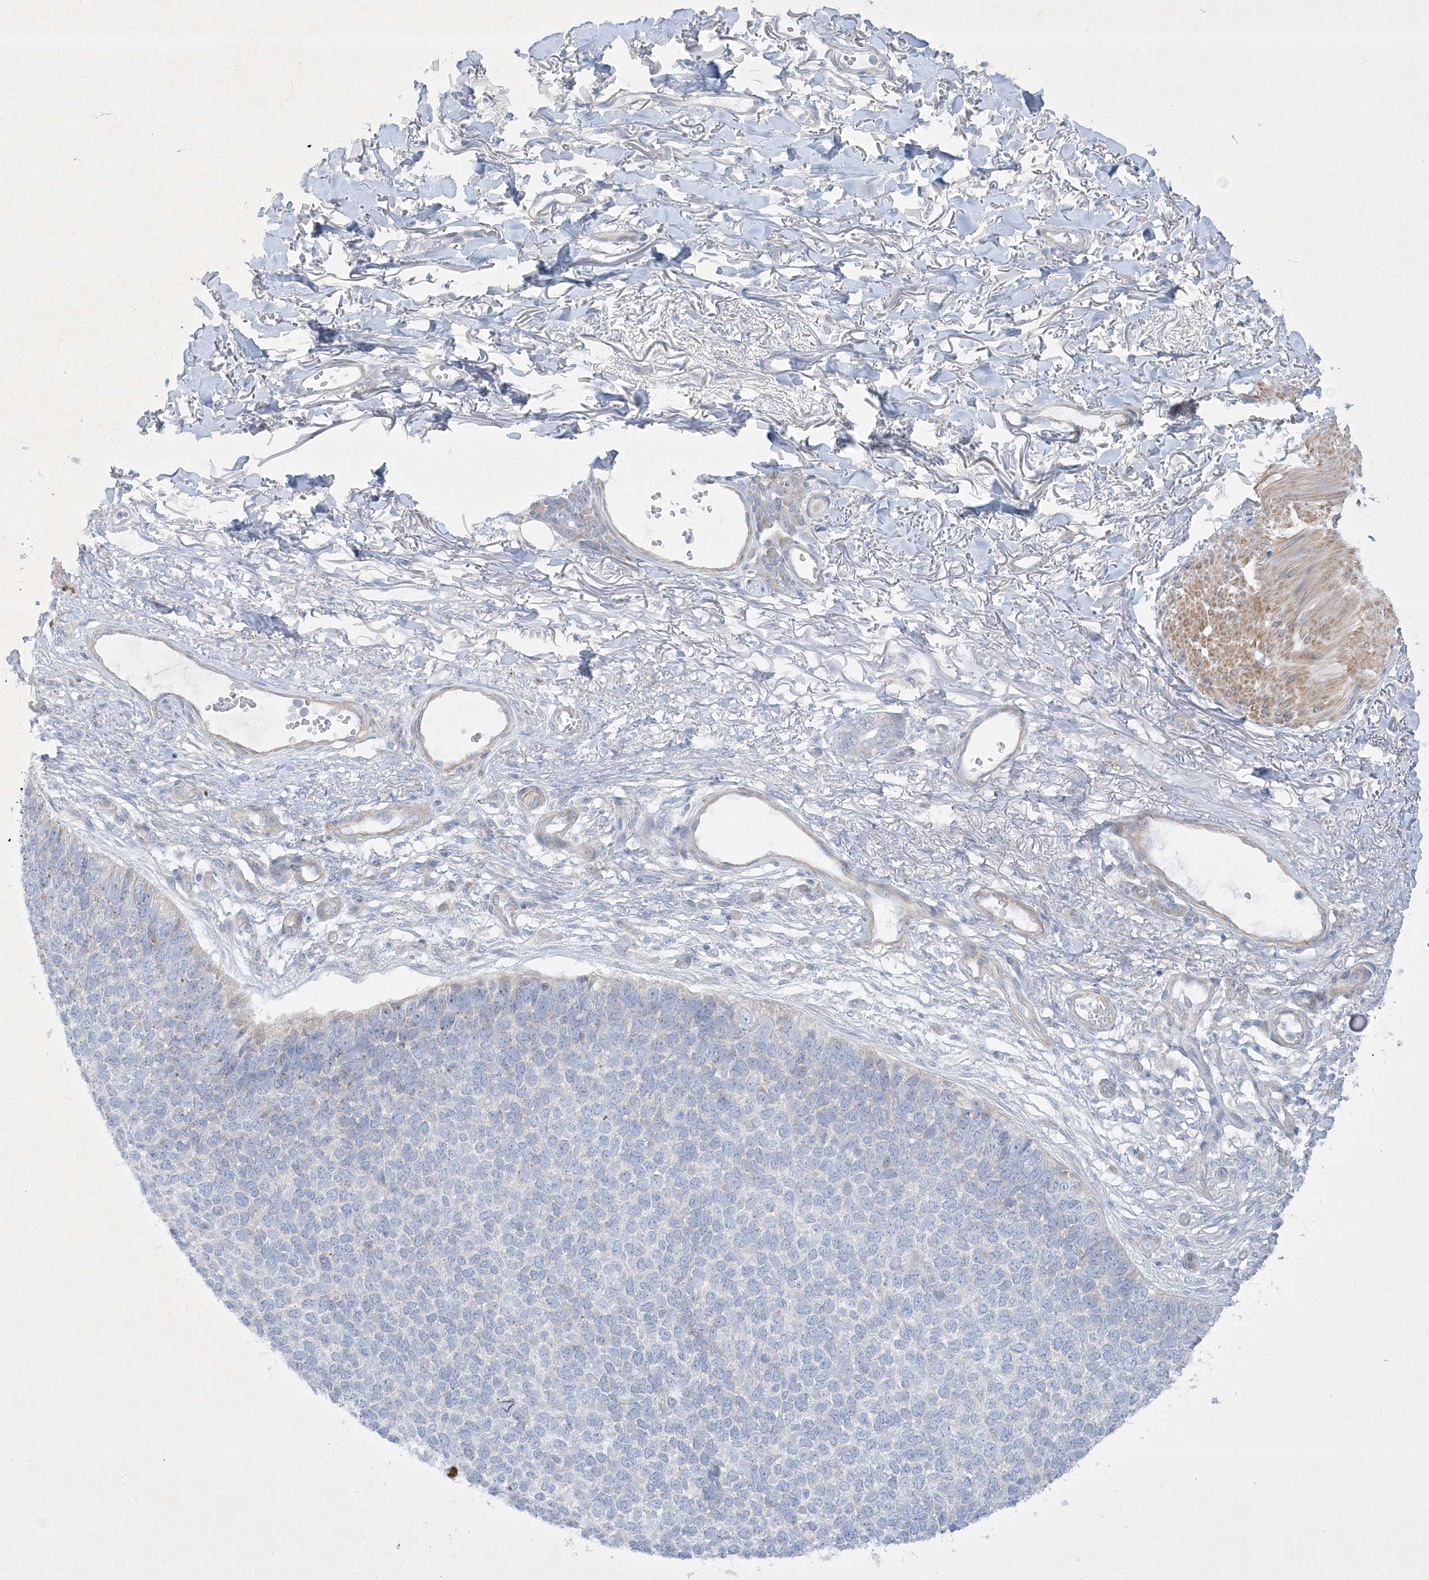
{"staining": {"intensity": "negative", "quantity": "none", "location": "none"}, "tissue": "skin cancer", "cell_type": "Tumor cells", "image_type": "cancer", "snomed": [{"axis": "morphology", "description": "Basal cell carcinoma"}, {"axis": "topography", "description": "Skin"}], "caption": "DAB immunohistochemical staining of human skin cancer shows no significant positivity in tumor cells.", "gene": "FARSB", "patient": {"sex": "female", "age": 84}}